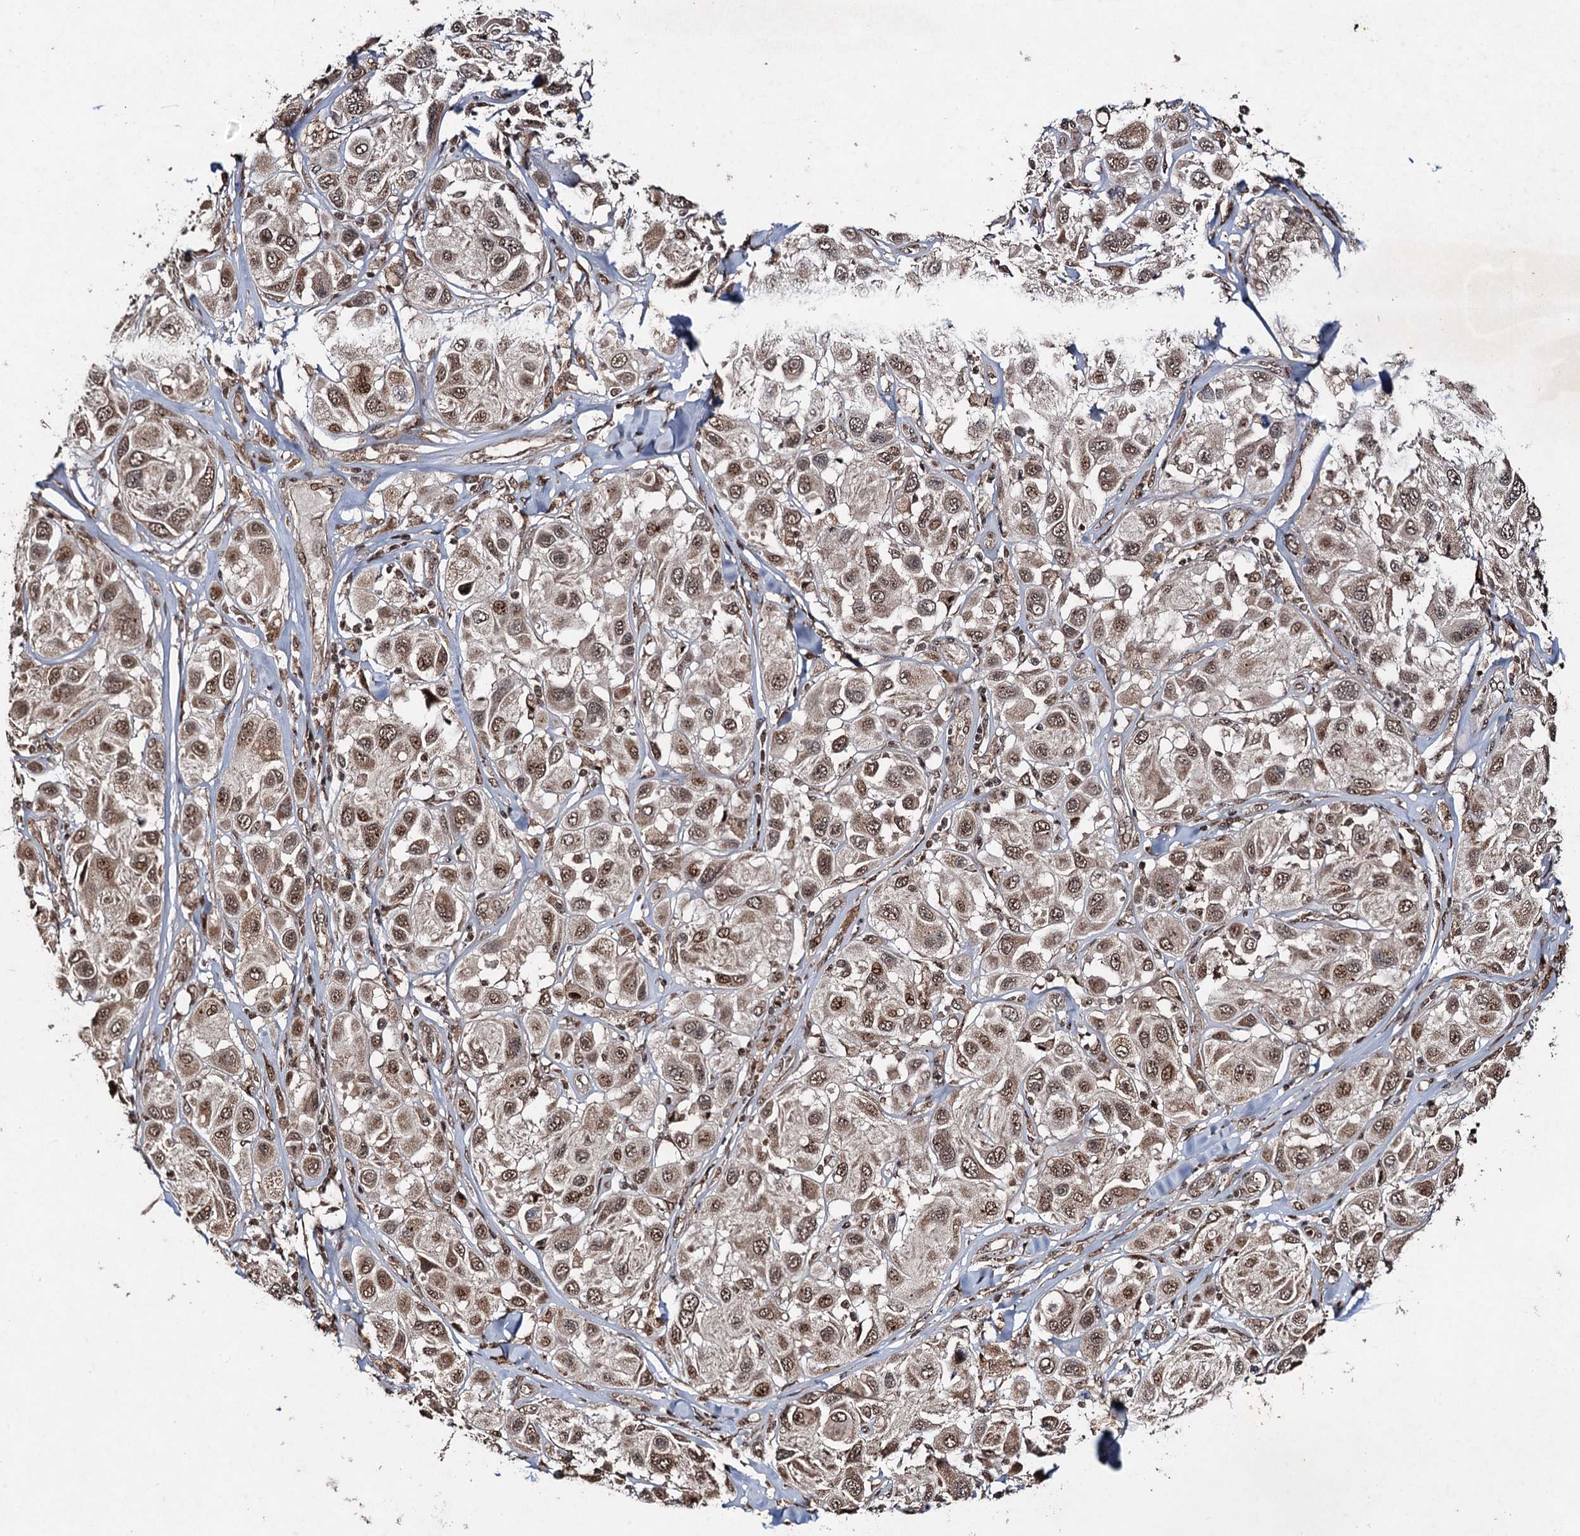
{"staining": {"intensity": "moderate", "quantity": ">75%", "location": "nuclear"}, "tissue": "melanoma", "cell_type": "Tumor cells", "image_type": "cancer", "snomed": [{"axis": "morphology", "description": "Malignant melanoma, Metastatic site"}, {"axis": "topography", "description": "Skin"}], "caption": "Human melanoma stained with a protein marker demonstrates moderate staining in tumor cells.", "gene": "REP15", "patient": {"sex": "male", "age": 41}}